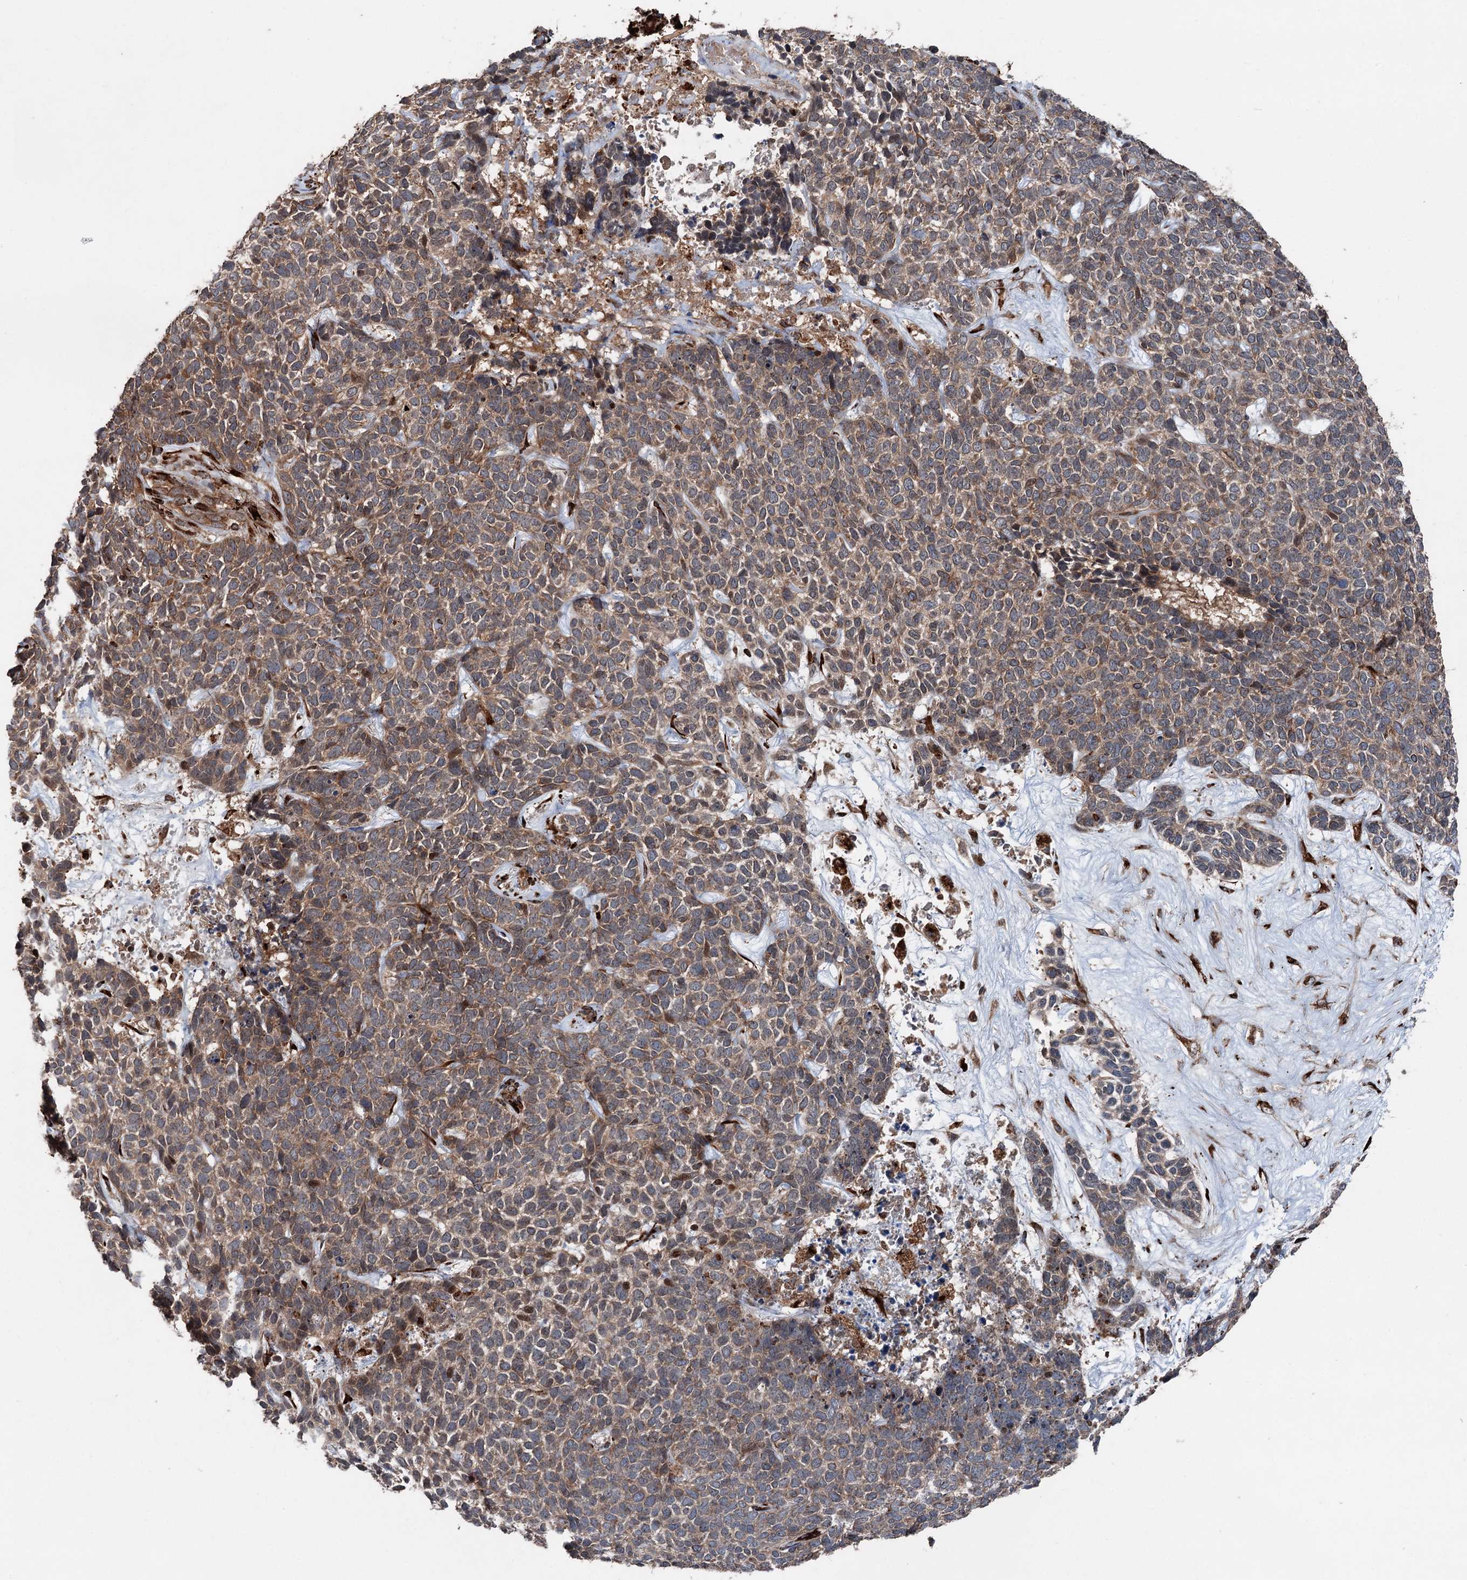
{"staining": {"intensity": "moderate", "quantity": ">75%", "location": "cytoplasmic/membranous"}, "tissue": "skin cancer", "cell_type": "Tumor cells", "image_type": "cancer", "snomed": [{"axis": "morphology", "description": "Basal cell carcinoma"}, {"axis": "topography", "description": "Skin"}], "caption": "Skin cancer was stained to show a protein in brown. There is medium levels of moderate cytoplasmic/membranous expression in approximately >75% of tumor cells.", "gene": "DDIAS", "patient": {"sex": "female", "age": 84}}